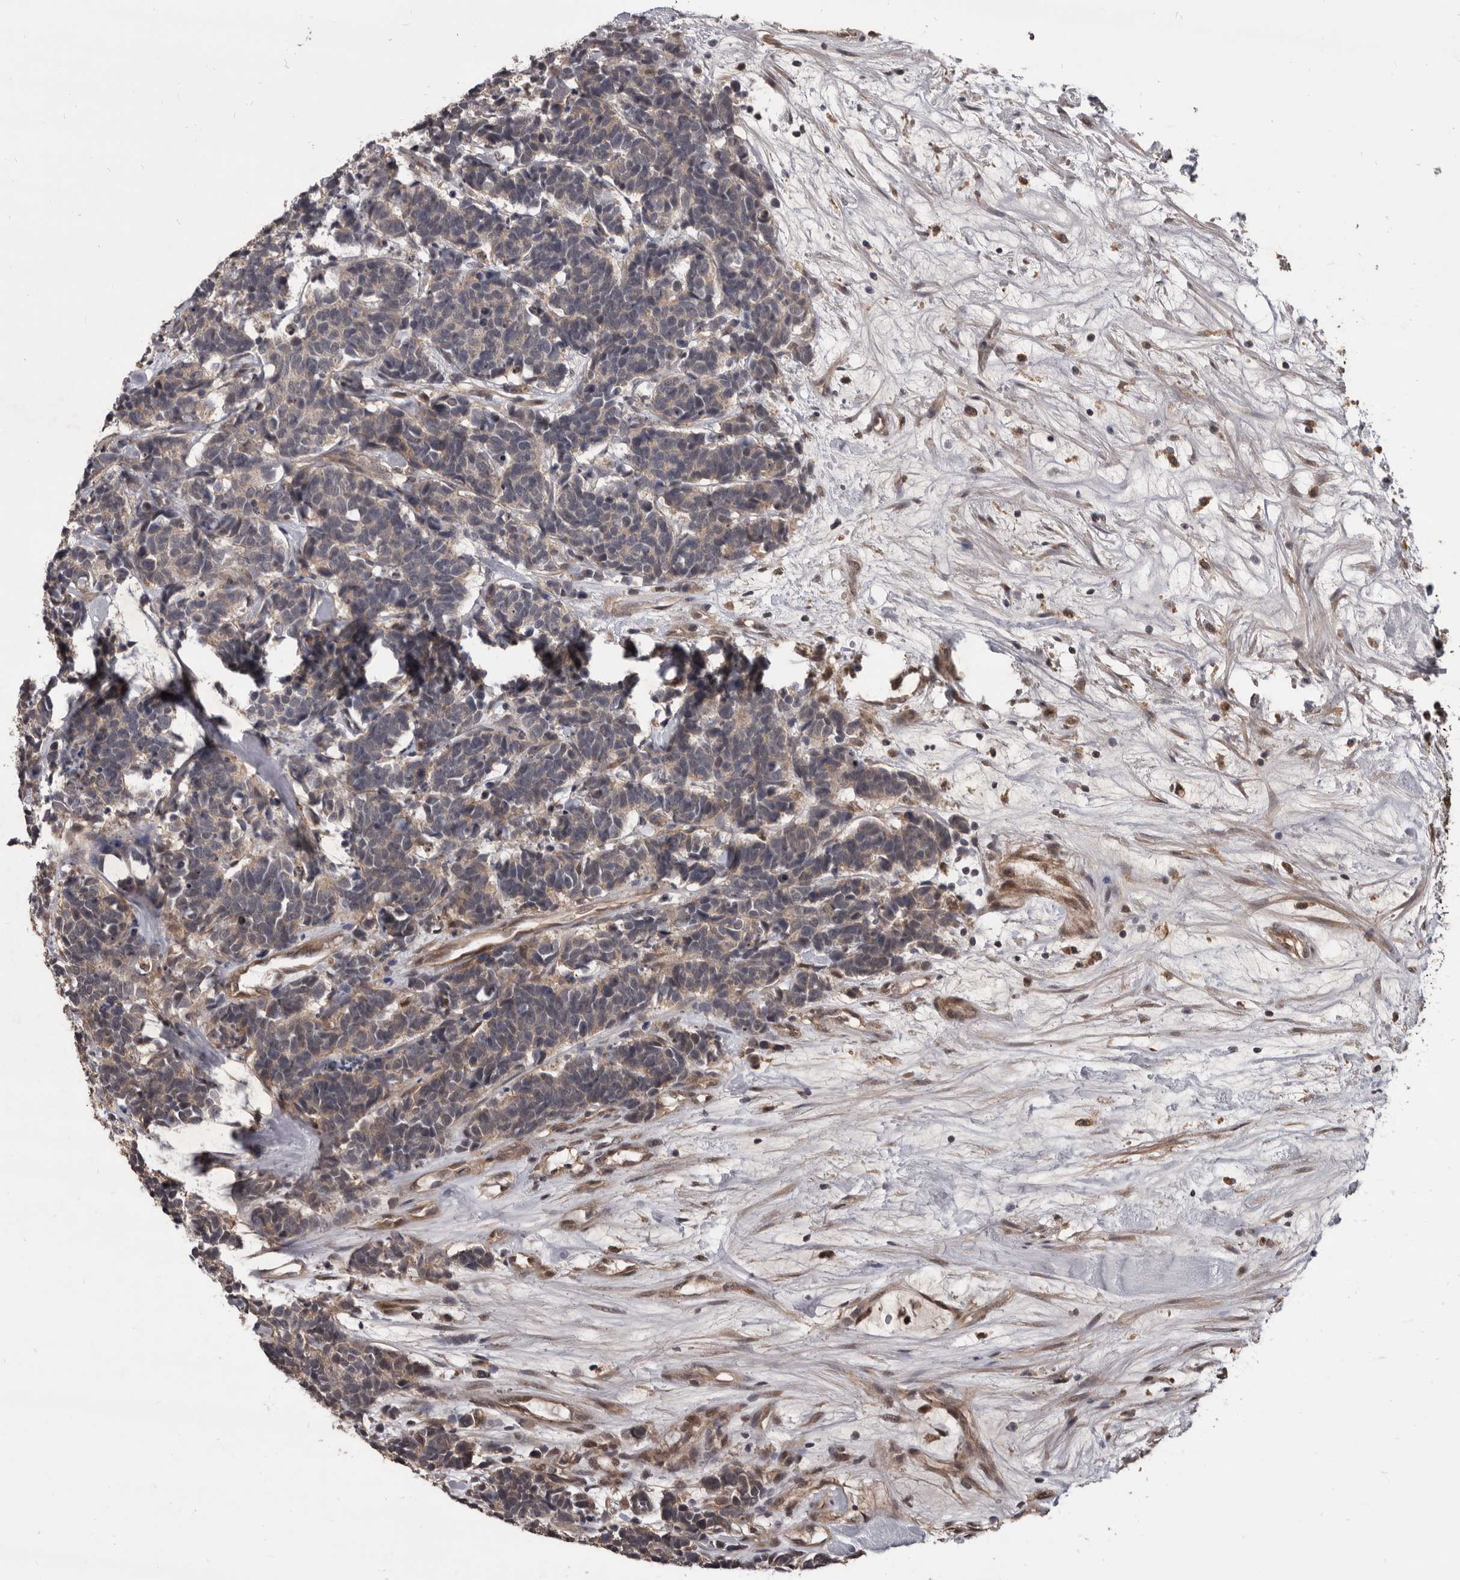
{"staining": {"intensity": "weak", "quantity": "<25%", "location": "cytoplasmic/membranous"}, "tissue": "carcinoid", "cell_type": "Tumor cells", "image_type": "cancer", "snomed": [{"axis": "morphology", "description": "Carcinoma, NOS"}, {"axis": "morphology", "description": "Carcinoid, malignant, NOS"}, {"axis": "topography", "description": "Urinary bladder"}], "caption": "The immunohistochemistry (IHC) image has no significant positivity in tumor cells of carcinoid tissue.", "gene": "AHR", "patient": {"sex": "male", "age": 57}}